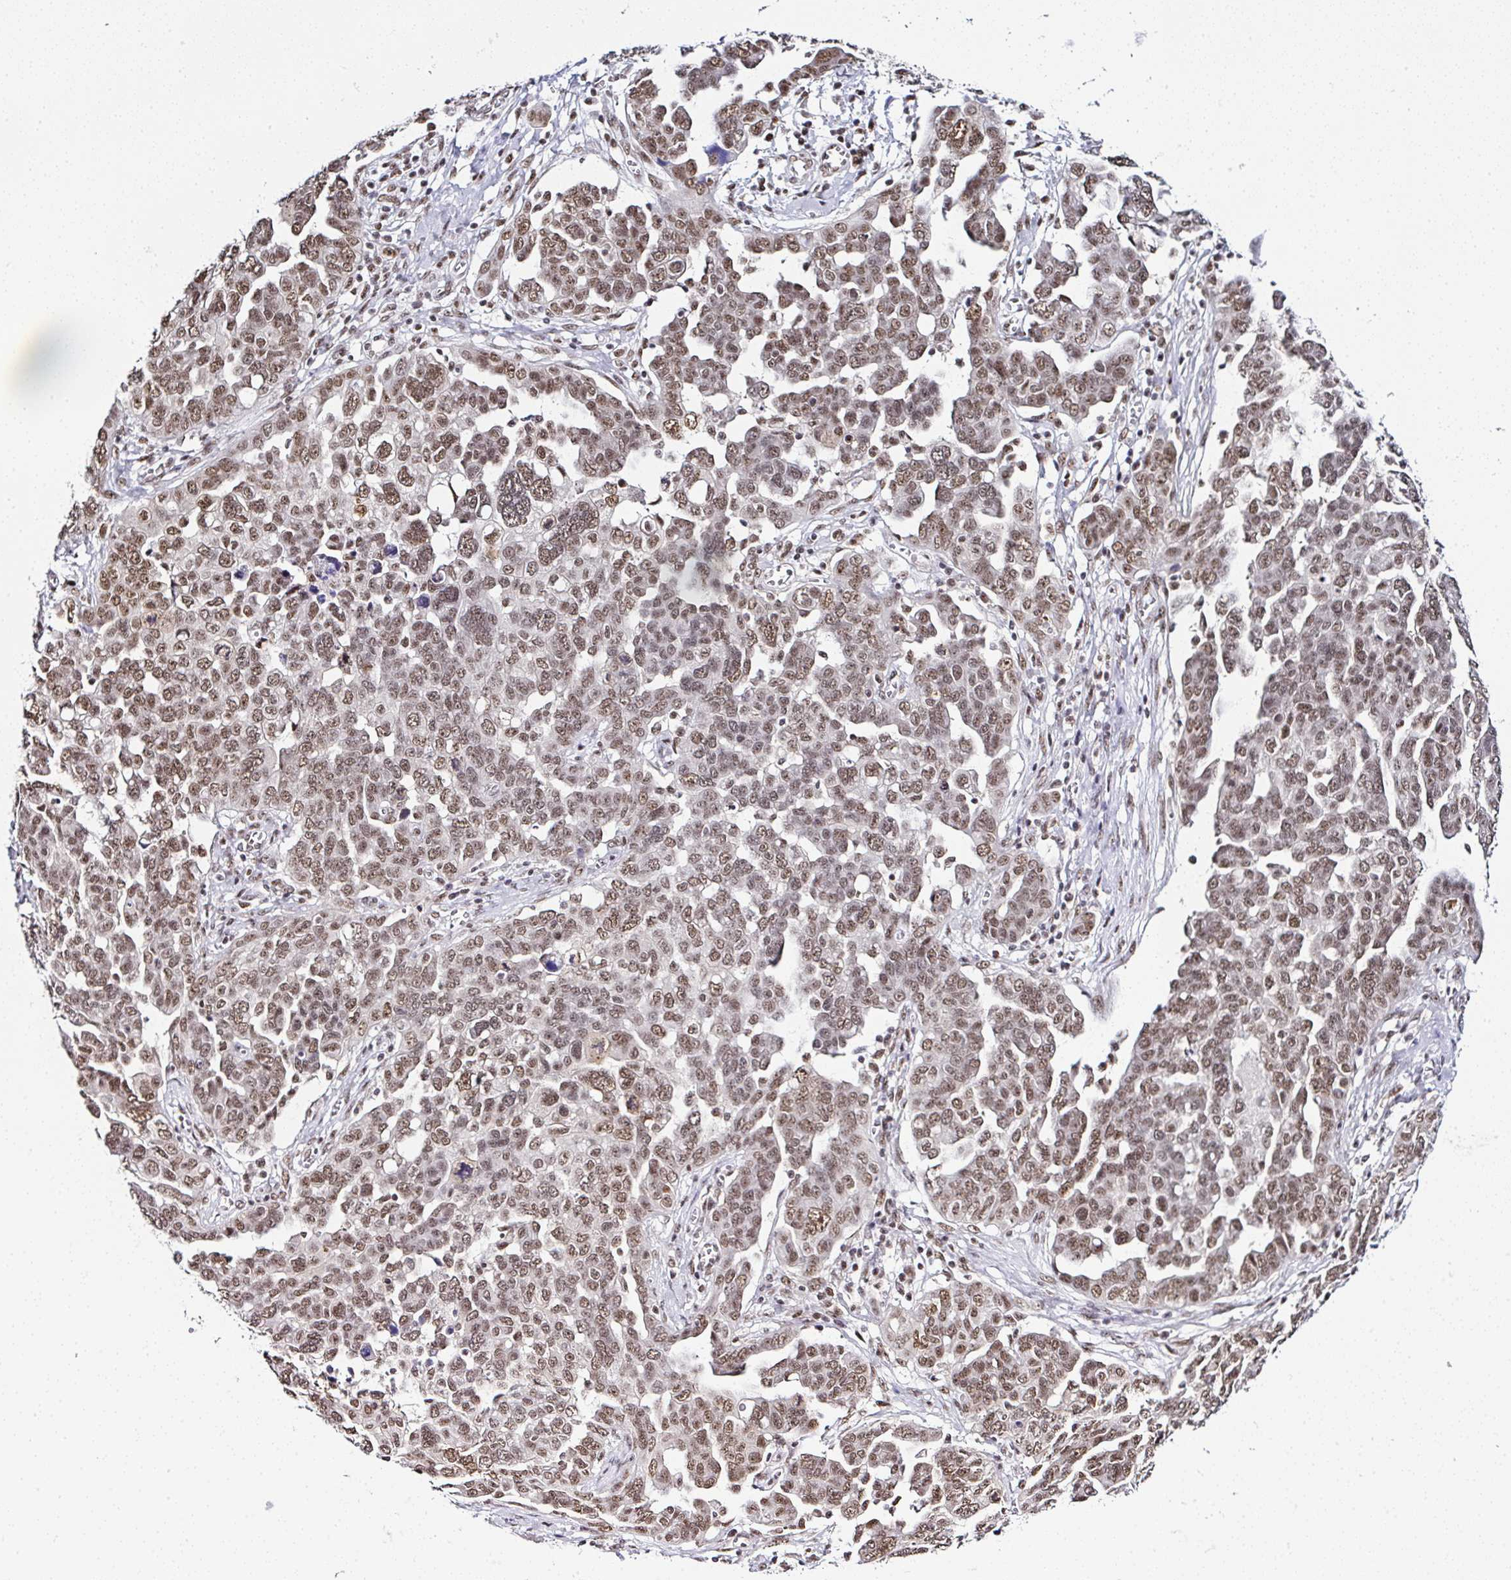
{"staining": {"intensity": "moderate", "quantity": ">75%", "location": "nuclear"}, "tissue": "ovarian cancer", "cell_type": "Tumor cells", "image_type": "cancer", "snomed": [{"axis": "morphology", "description": "Cystadenocarcinoma, serous, NOS"}, {"axis": "topography", "description": "Ovary"}], "caption": "Protein expression analysis of ovarian serous cystadenocarcinoma displays moderate nuclear expression in approximately >75% of tumor cells.", "gene": "PTPN2", "patient": {"sex": "female", "age": 59}}